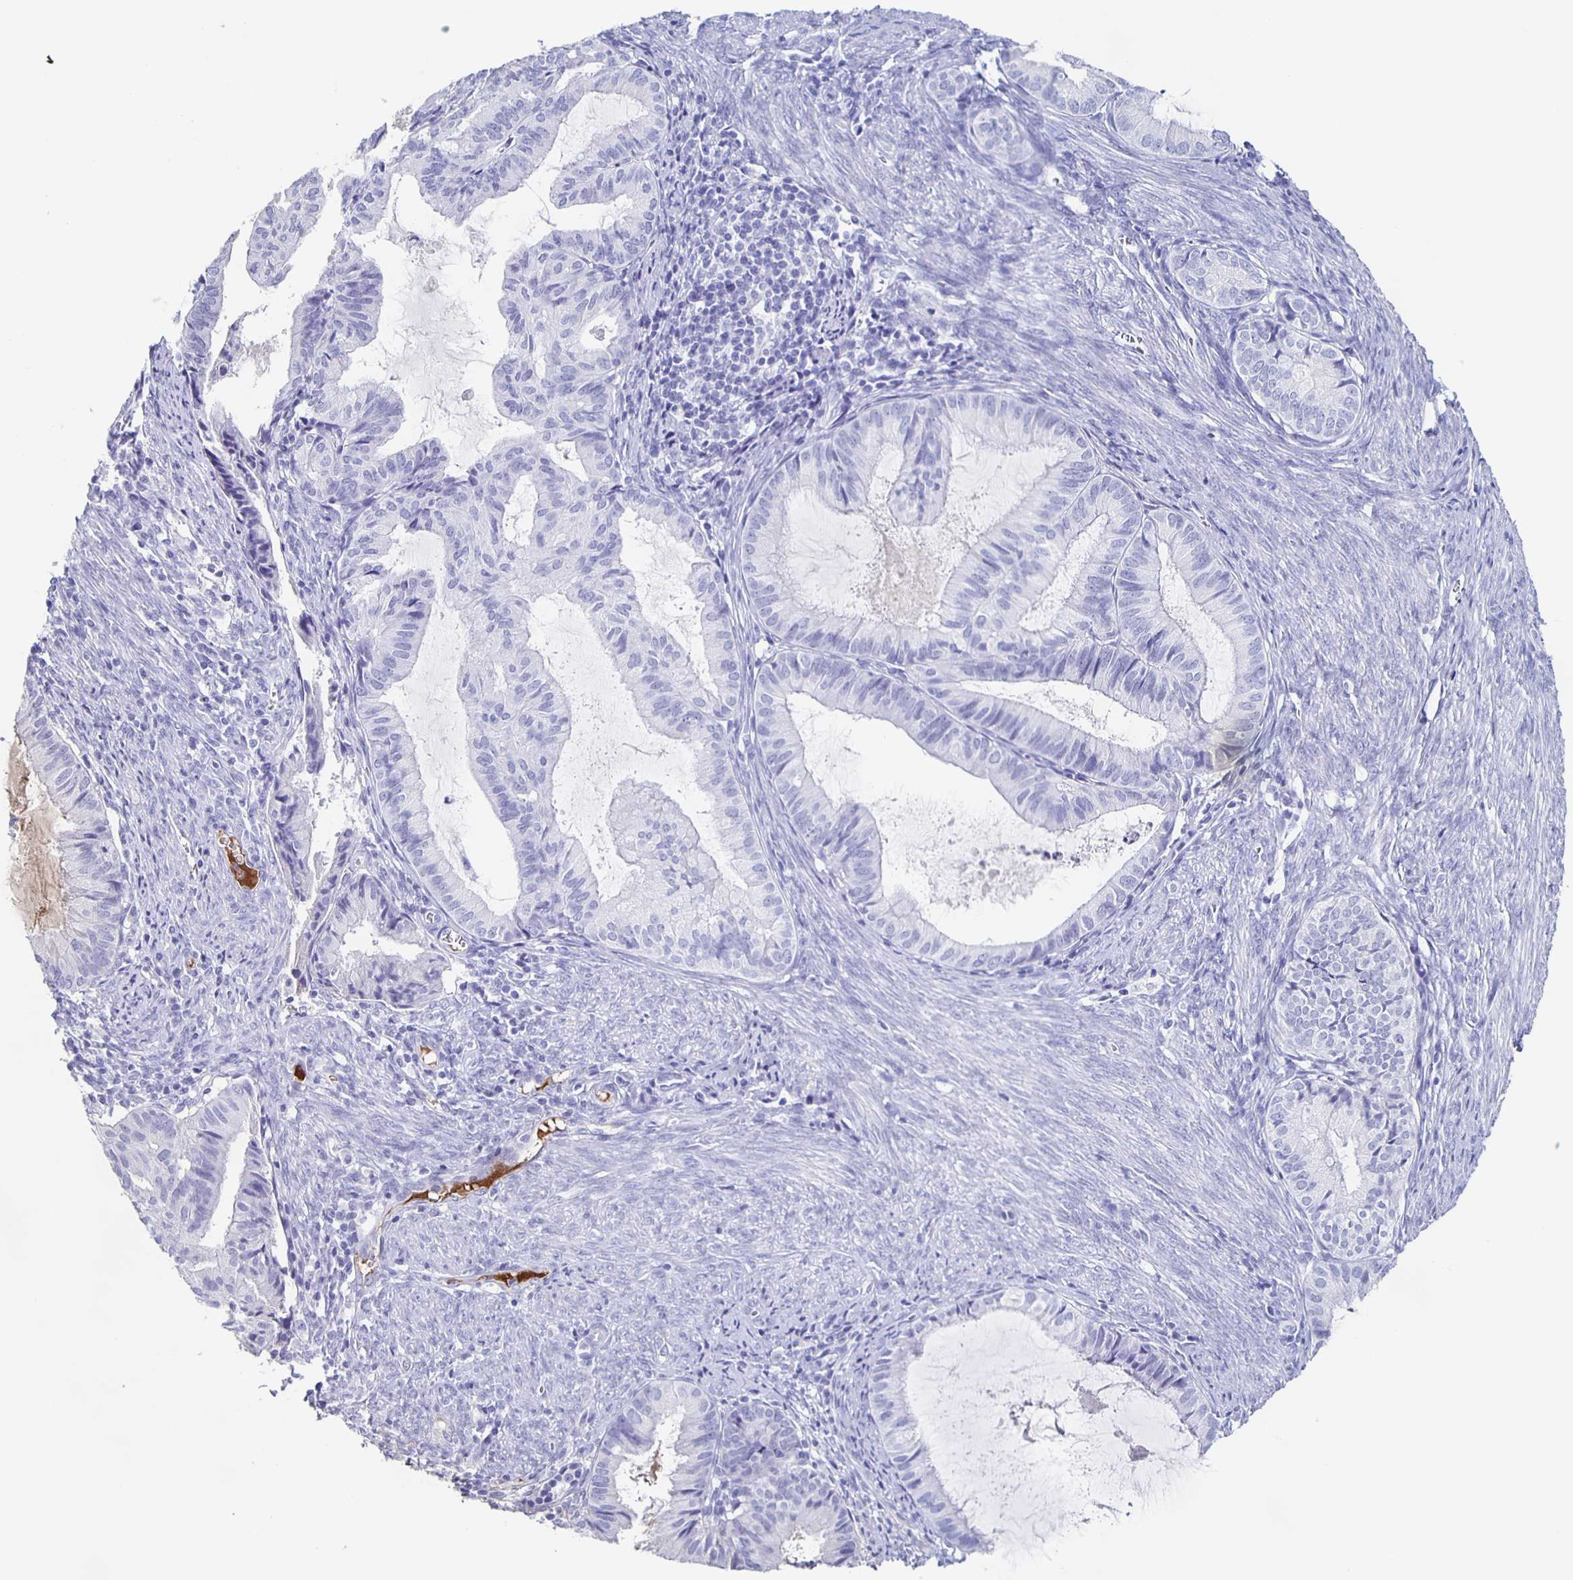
{"staining": {"intensity": "negative", "quantity": "none", "location": "none"}, "tissue": "endometrial cancer", "cell_type": "Tumor cells", "image_type": "cancer", "snomed": [{"axis": "morphology", "description": "Adenocarcinoma, NOS"}, {"axis": "topography", "description": "Endometrium"}], "caption": "This is an immunohistochemistry photomicrograph of human endometrial cancer (adenocarcinoma). There is no staining in tumor cells.", "gene": "FGA", "patient": {"sex": "female", "age": 86}}